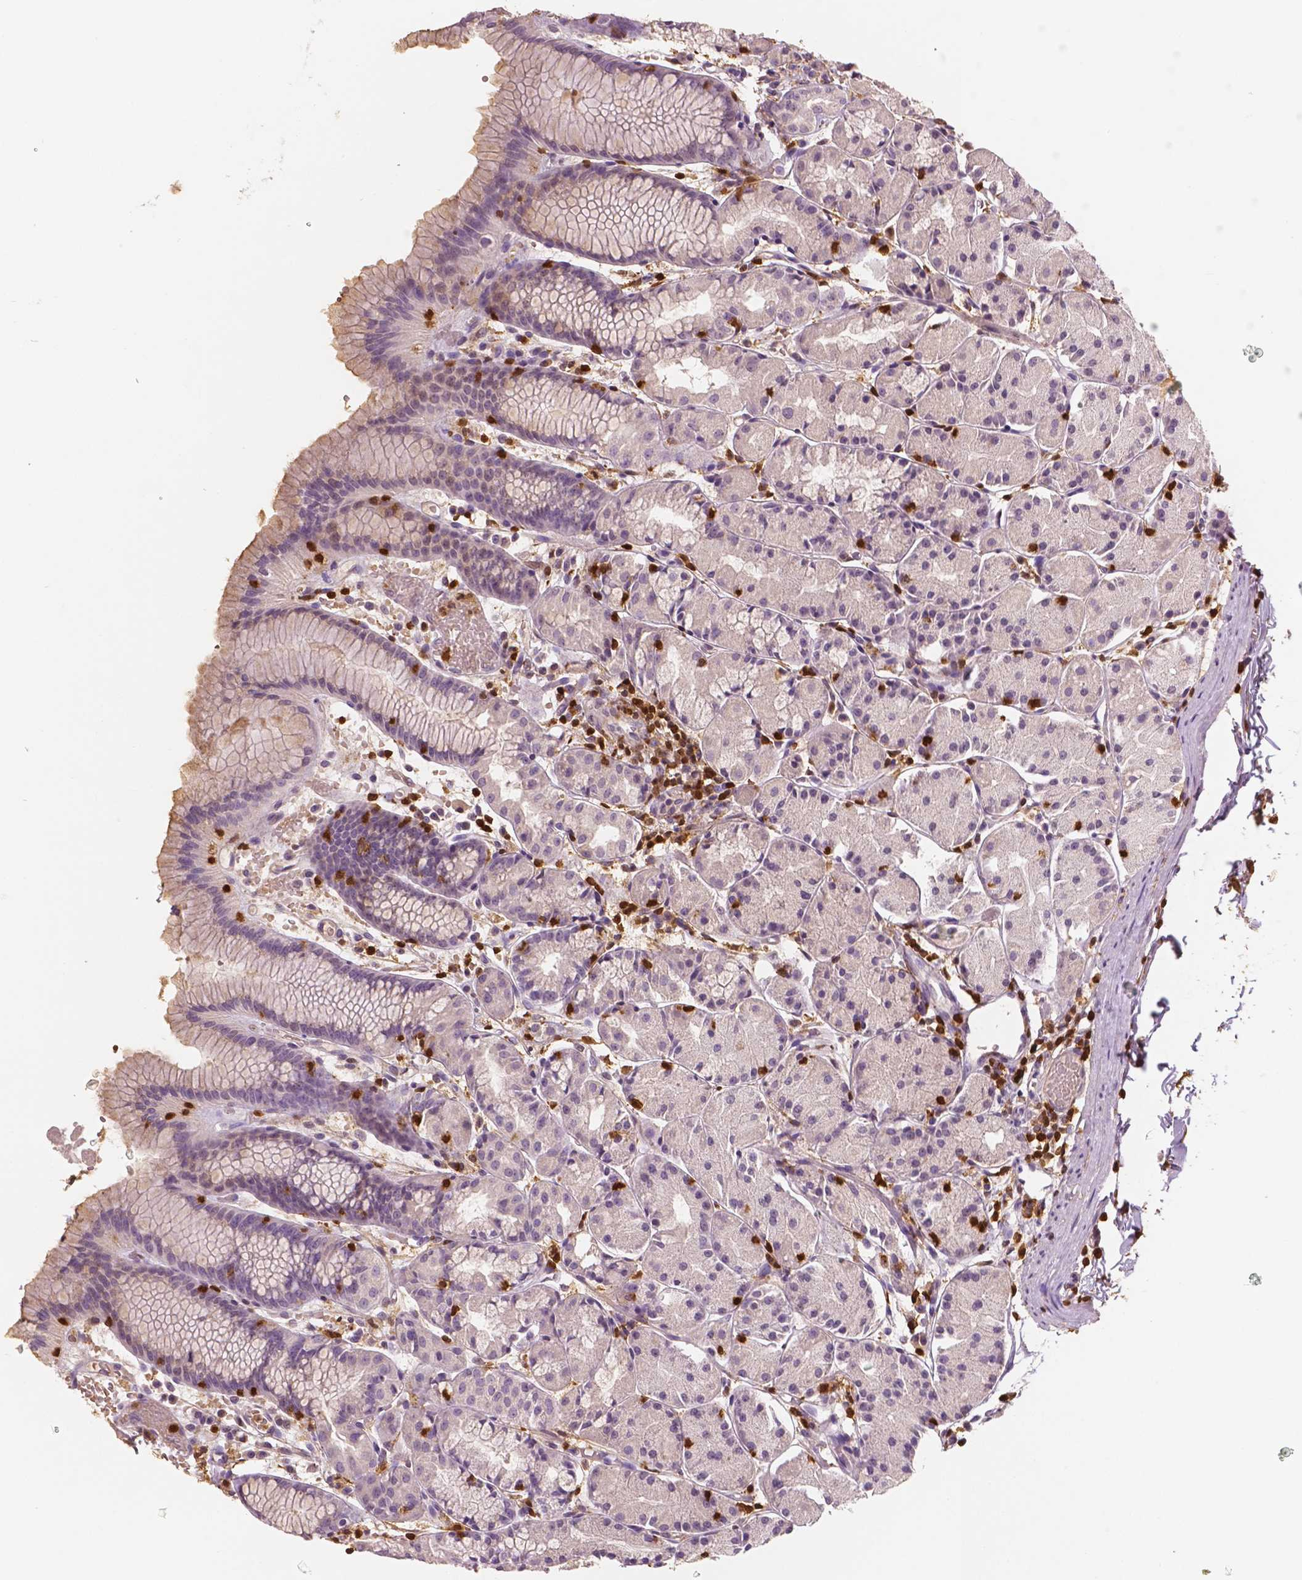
{"staining": {"intensity": "weak", "quantity": "<25%", "location": "cytoplasmic/membranous"}, "tissue": "stomach", "cell_type": "Glandular cells", "image_type": "normal", "snomed": [{"axis": "morphology", "description": "Normal tissue, NOS"}, {"axis": "topography", "description": "Stomach, upper"}], "caption": "The IHC micrograph has no significant staining in glandular cells of stomach.", "gene": "S100A4", "patient": {"sex": "male", "age": 47}}